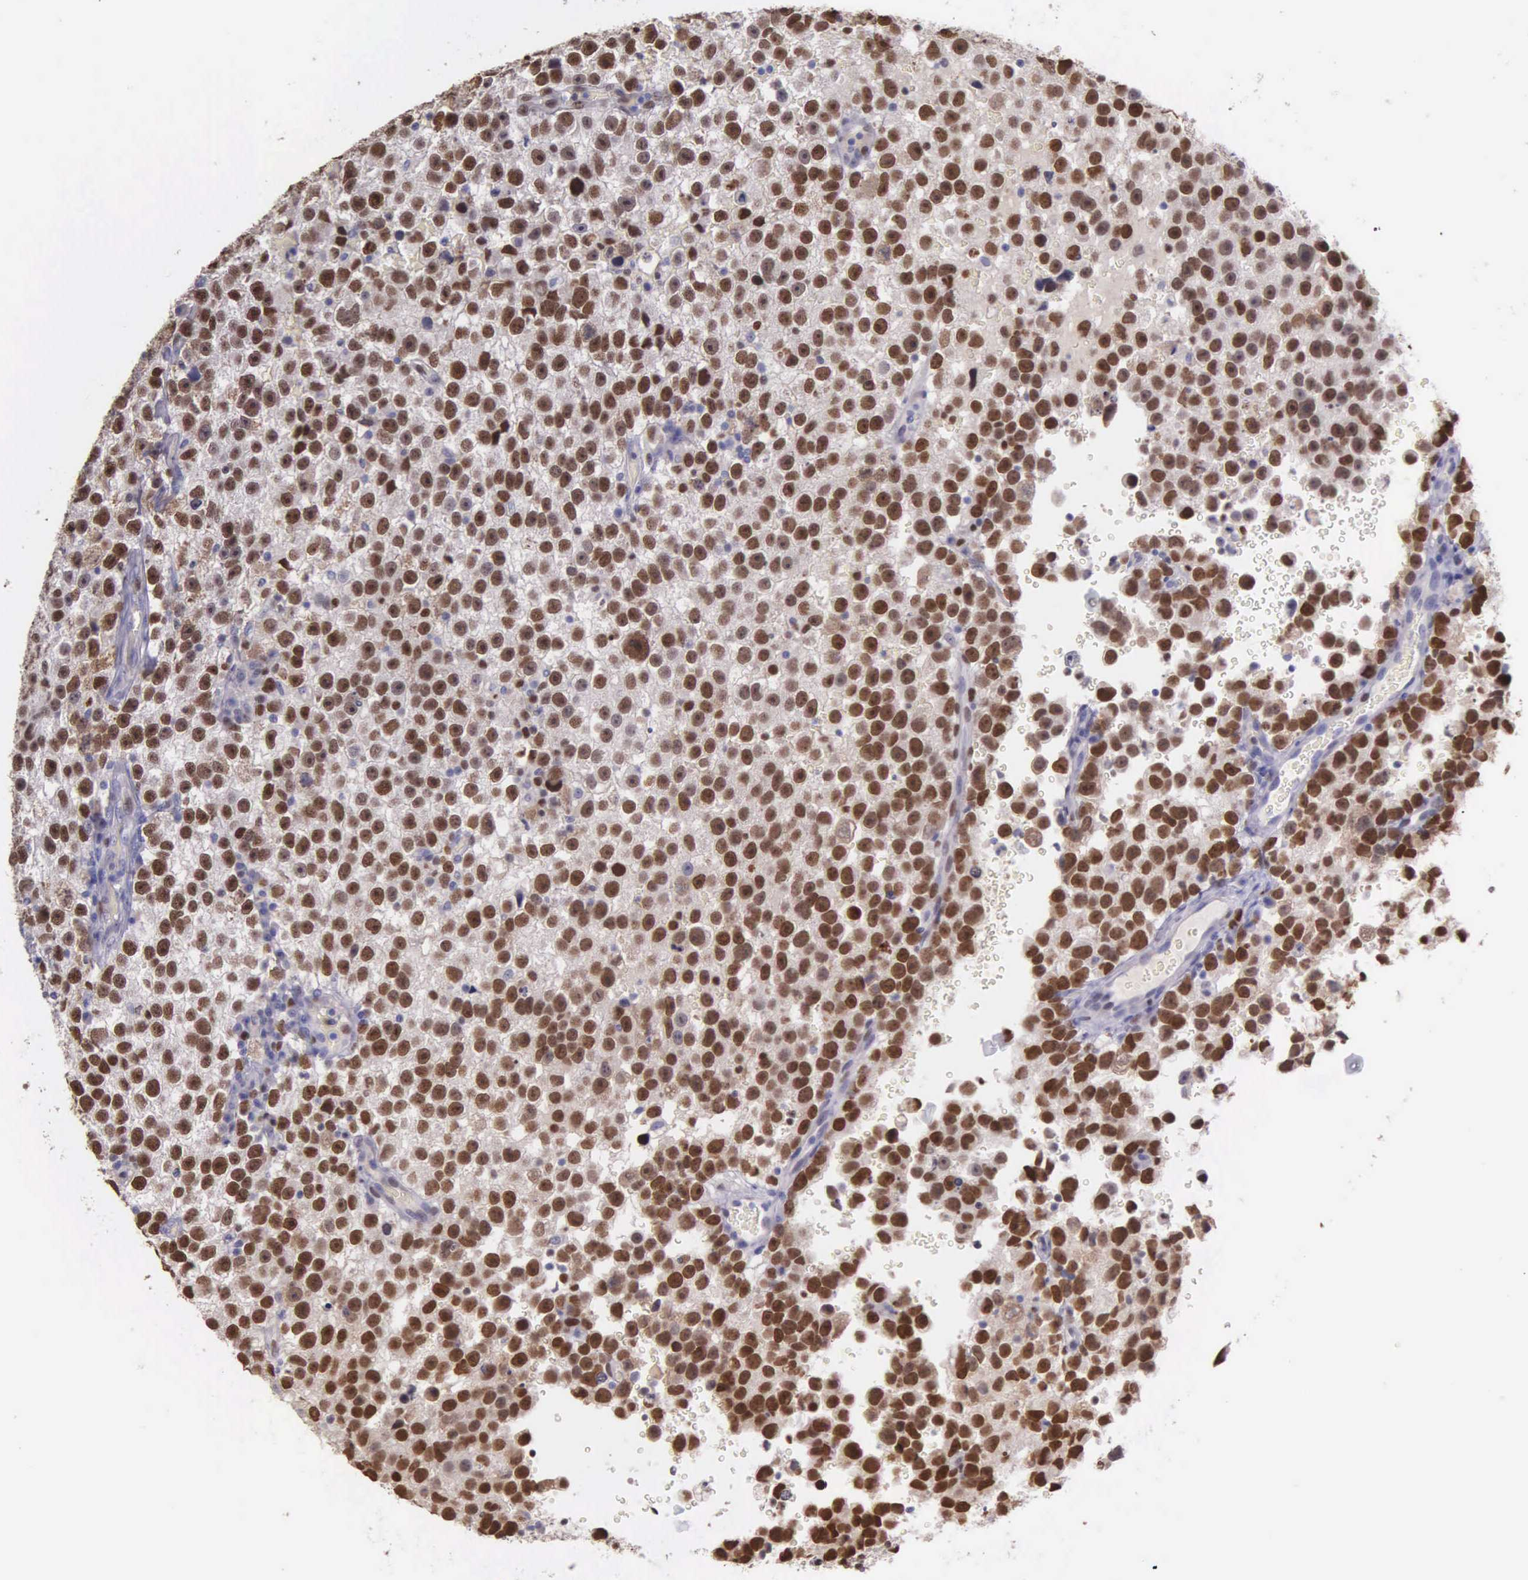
{"staining": {"intensity": "strong", "quantity": ">75%", "location": "nuclear"}, "tissue": "testis cancer", "cell_type": "Tumor cells", "image_type": "cancer", "snomed": [{"axis": "morphology", "description": "Seminoma, NOS"}, {"axis": "topography", "description": "Testis"}], "caption": "An immunohistochemistry (IHC) histopathology image of tumor tissue is shown. Protein staining in brown shows strong nuclear positivity in testis seminoma within tumor cells. (DAB (3,3'-diaminobenzidine) IHC with brightfield microscopy, high magnification).", "gene": "MCM5", "patient": {"sex": "male", "age": 33}}